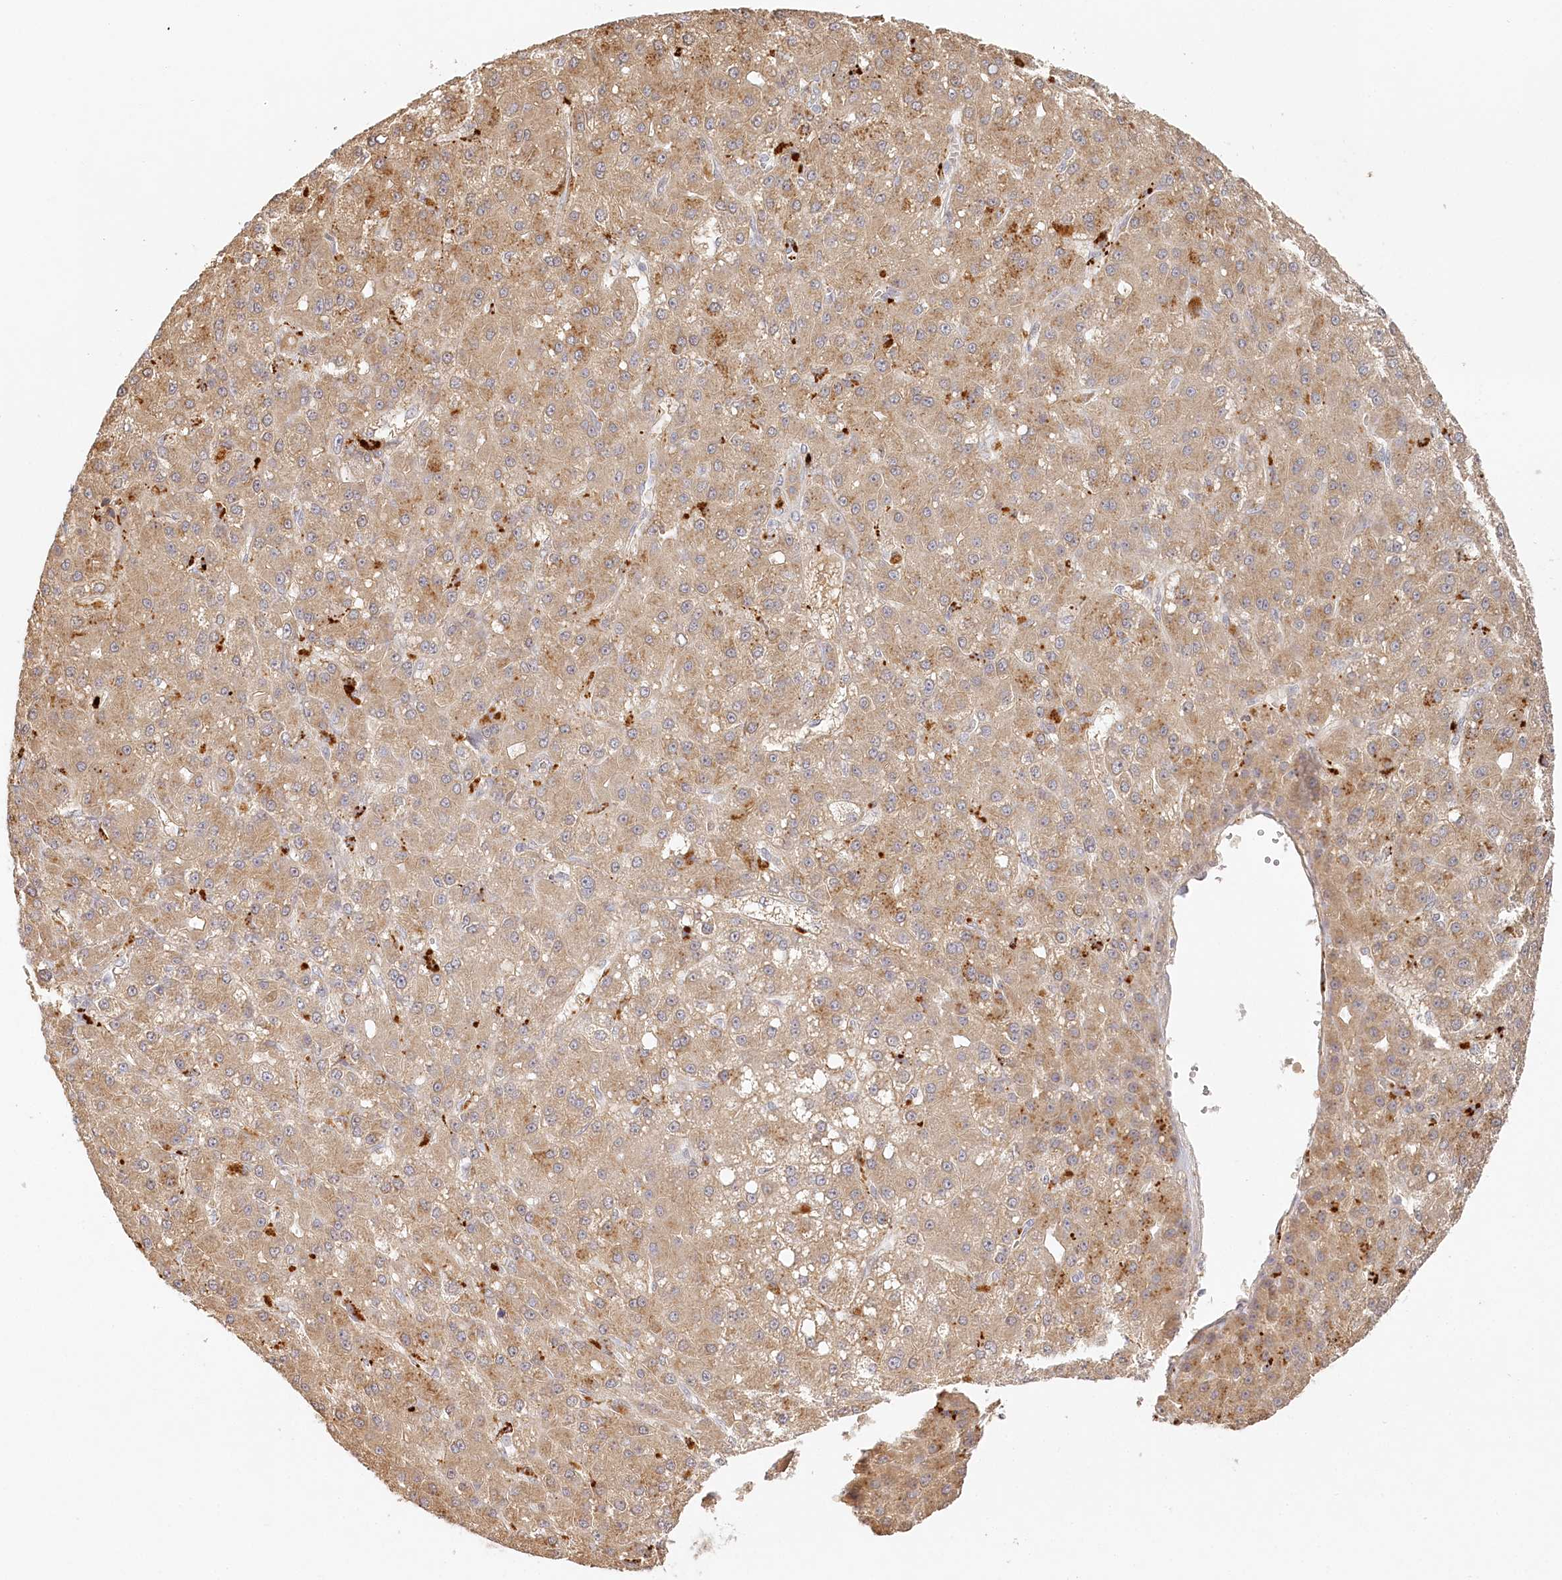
{"staining": {"intensity": "moderate", "quantity": "25%-75%", "location": "cytoplasmic/membranous"}, "tissue": "liver cancer", "cell_type": "Tumor cells", "image_type": "cancer", "snomed": [{"axis": "morphology", "description": "Carcinoma, Hepatocellular, NOS"}, {"axis": "topography", "description": "Liver"}], "caption": "DAB (3,3'-diaminobenzidine) immunohistochemical staining of hepatocellular carcinoma (liver) reveals moderate cytoplasmic/membranous protein positivity in approximately 25%-75% of tumor cells.", "gene": "VSIG1", "patient": {"sex": "male", "age": 67}}